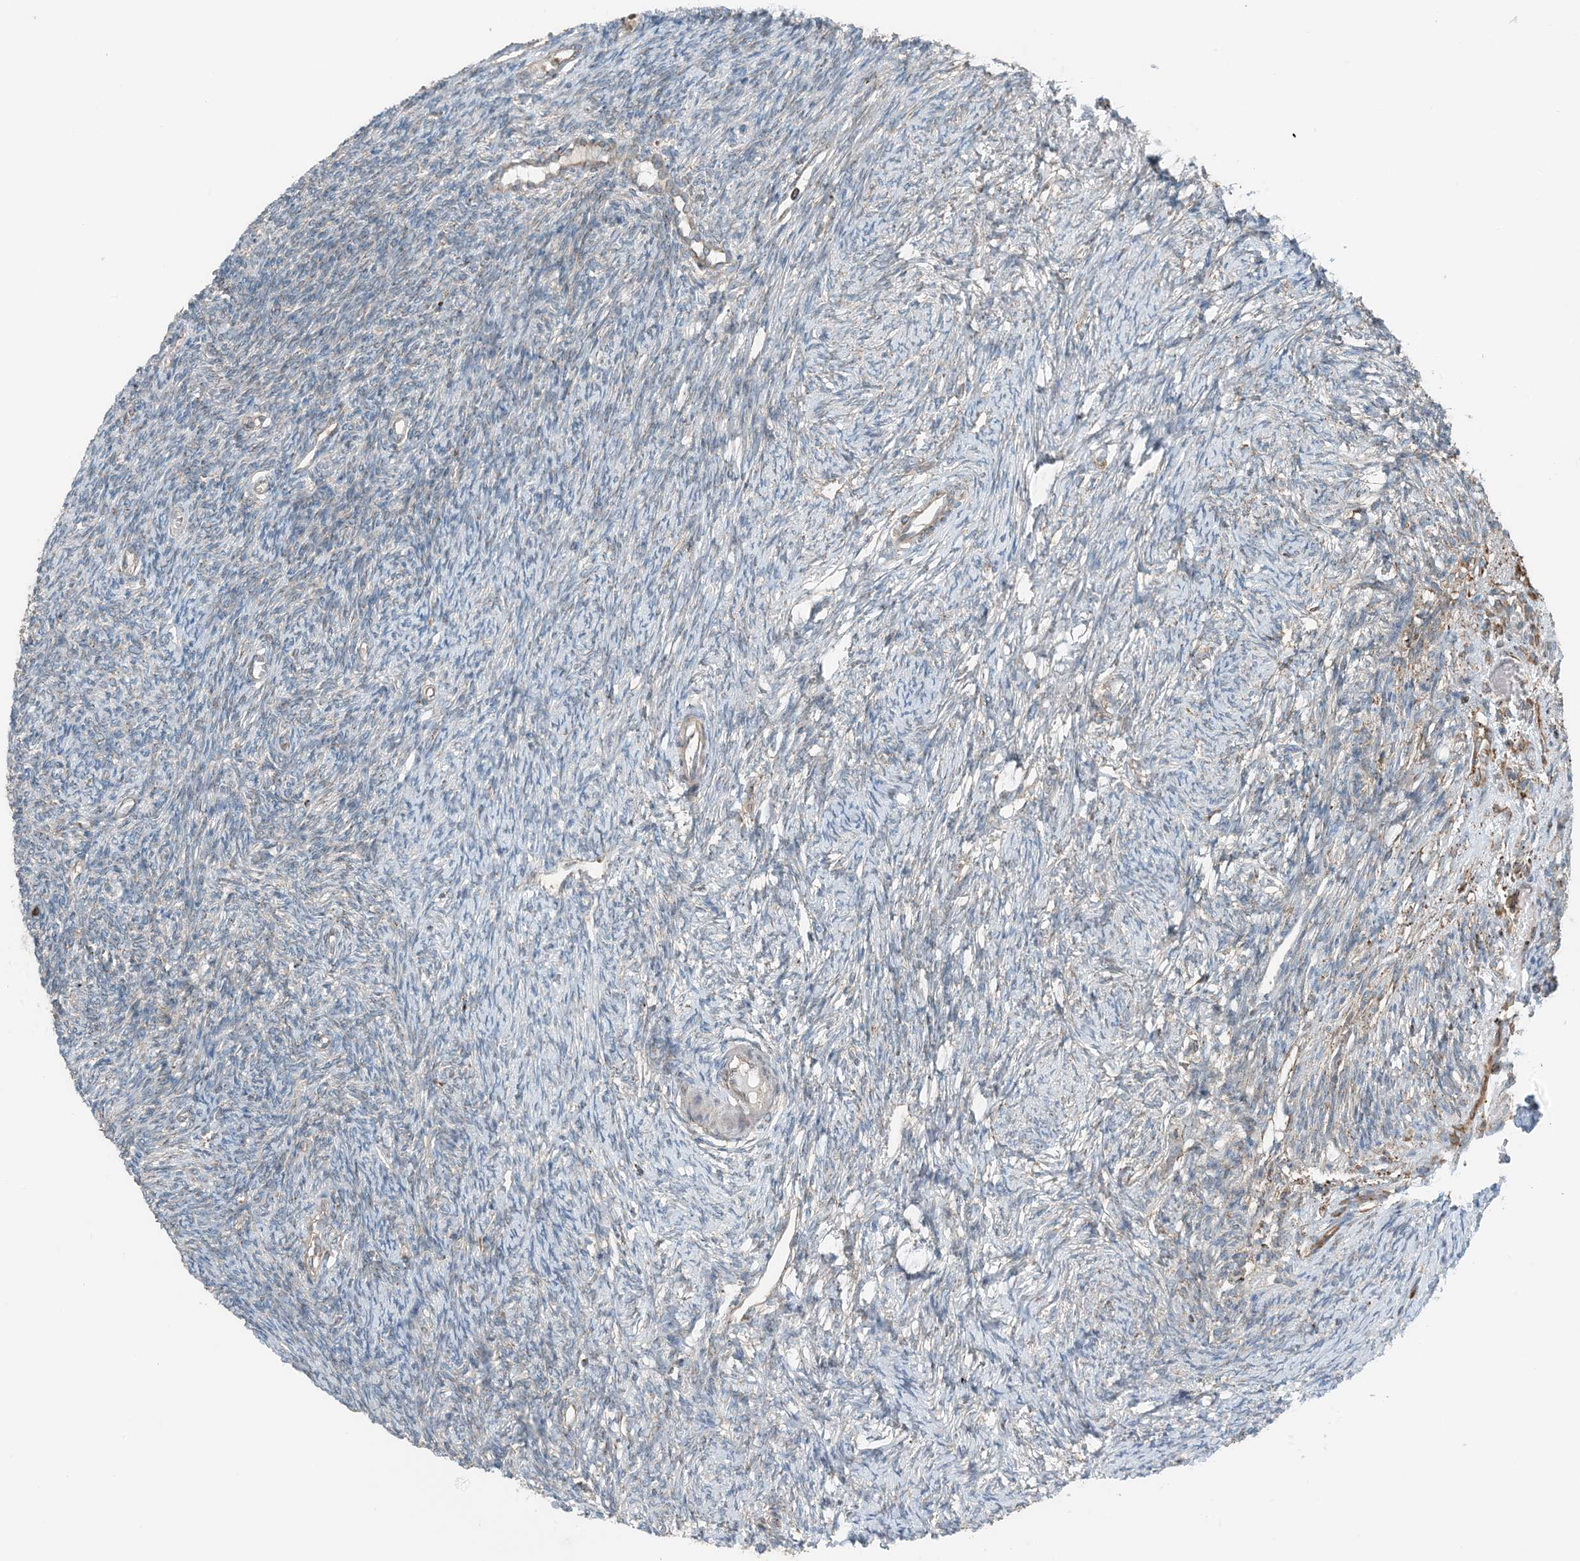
{"staining": {"intensity": "negative", "quantity": "none", "location": "none"}, "tissue": "ovary", "cell_type": "Ovarian stroma cells", "image_type": "normal", "snomed": [{"axis": "morphology", "description": "Normal tissue, NOS"}, {"axis": "morphology", "description": "Cyst, NOS"}, {"axis": "topography", "description": "Ovary"}], "caption": "Immunohistochemistry (IHC) of unremarkable human ovary shows no expression in ovarian stroma cells. (DAB IHC, high magnification).", "gene": "CERKL", "patient": {"sex": "female", "age": 33}}